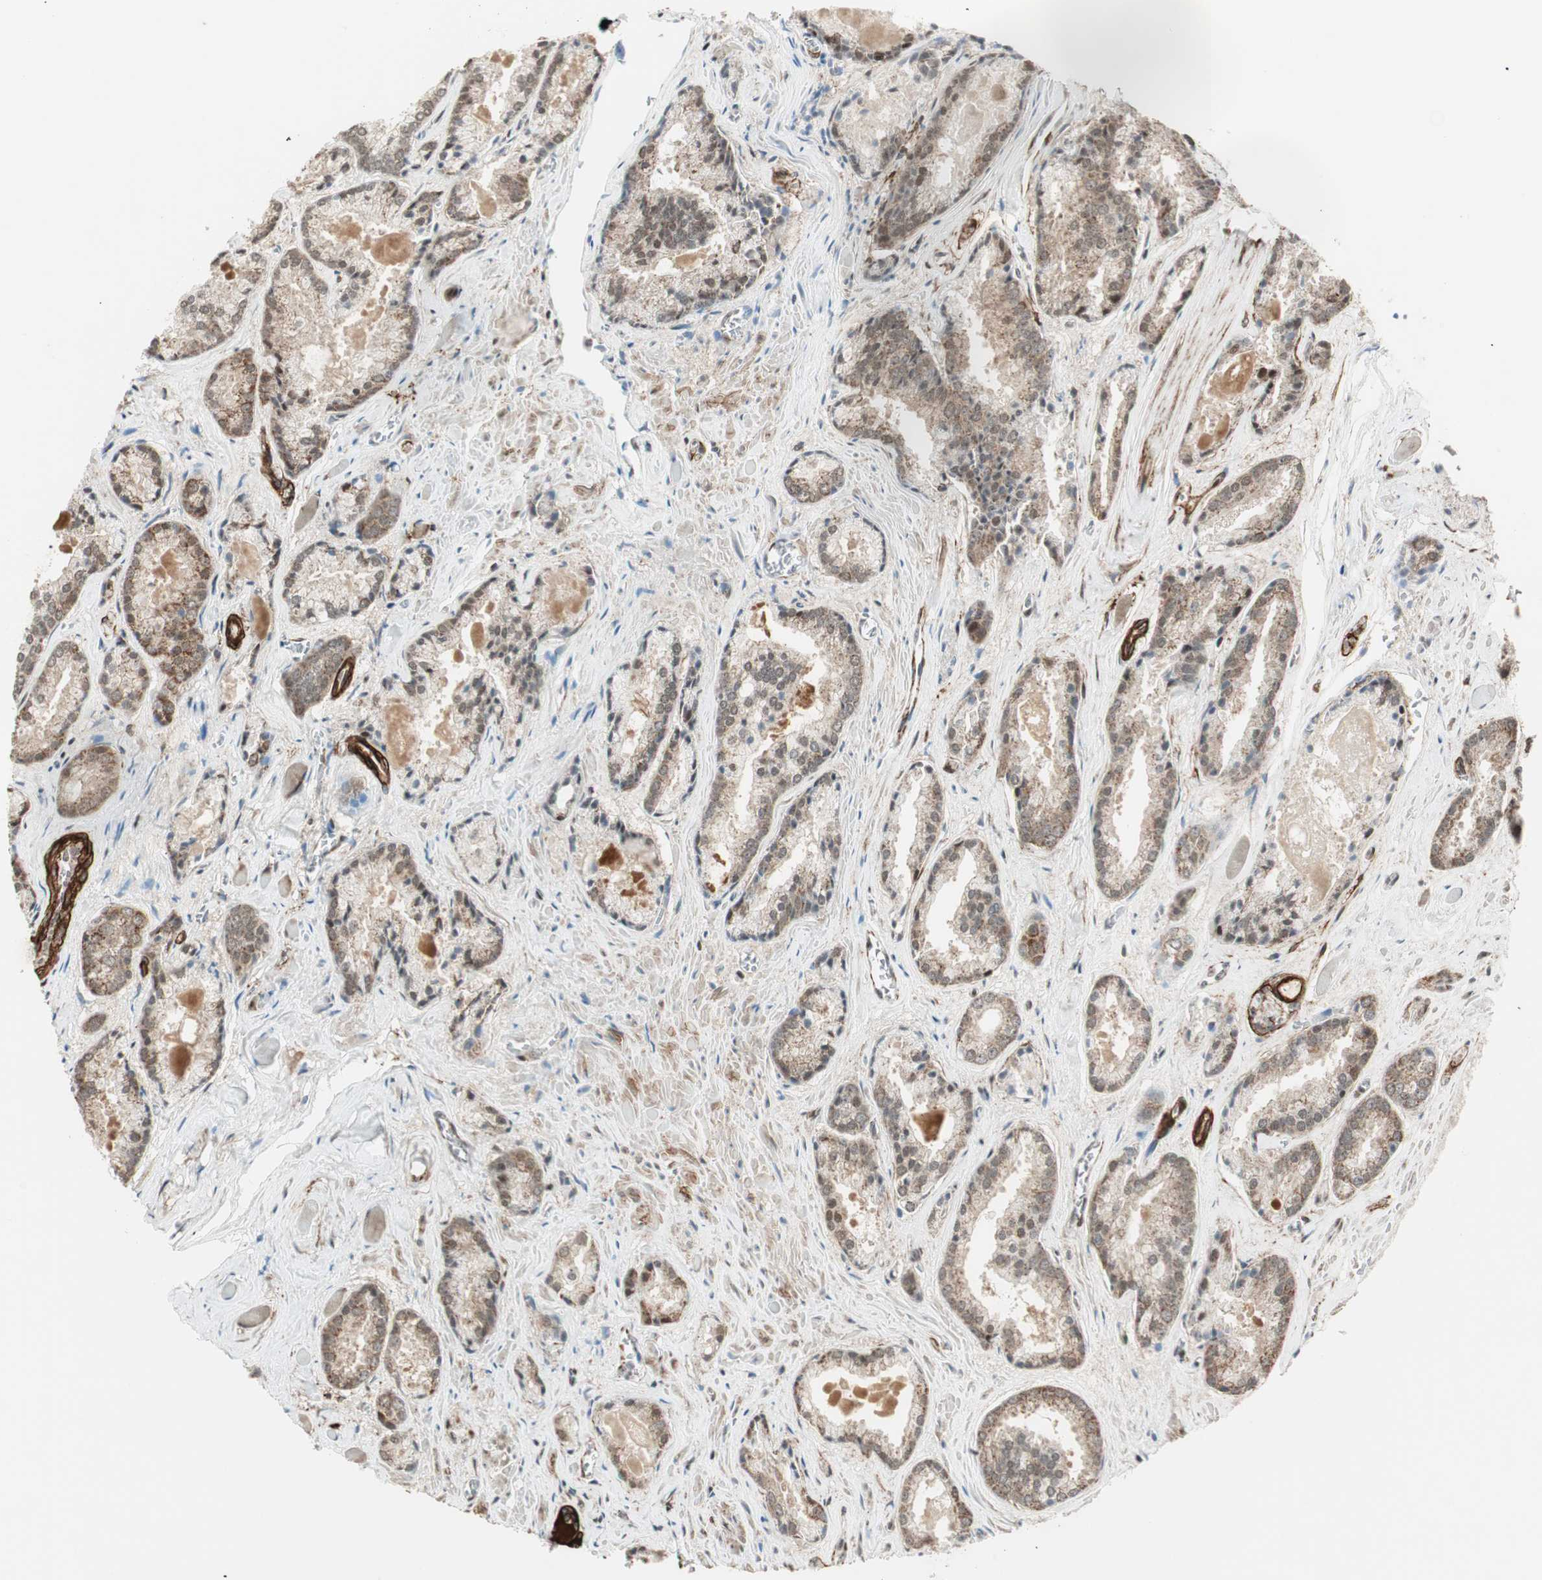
{"staining": {"intensity": "moderate", "quantity": "<25%", "location": "cytoplasmic/membranous"}, "tissue": "prostate cancer", "cell_type": "Tumor cells", "image_type": "cancer", "snomed": [{"axis": "morphology", "description": "Adenocarcinoma, Low grade"}, {"axis": "topography", "description": "Prostate"}], "caption": "Protein expression by immunohistochemistry reveals moderate cytoplasmic/membranous staining in about <25% of tumor cells in low-grade adenocarcinoma (prostate).", "gene": "CDK19", "patient": {"sex": "male", "age": 64}}